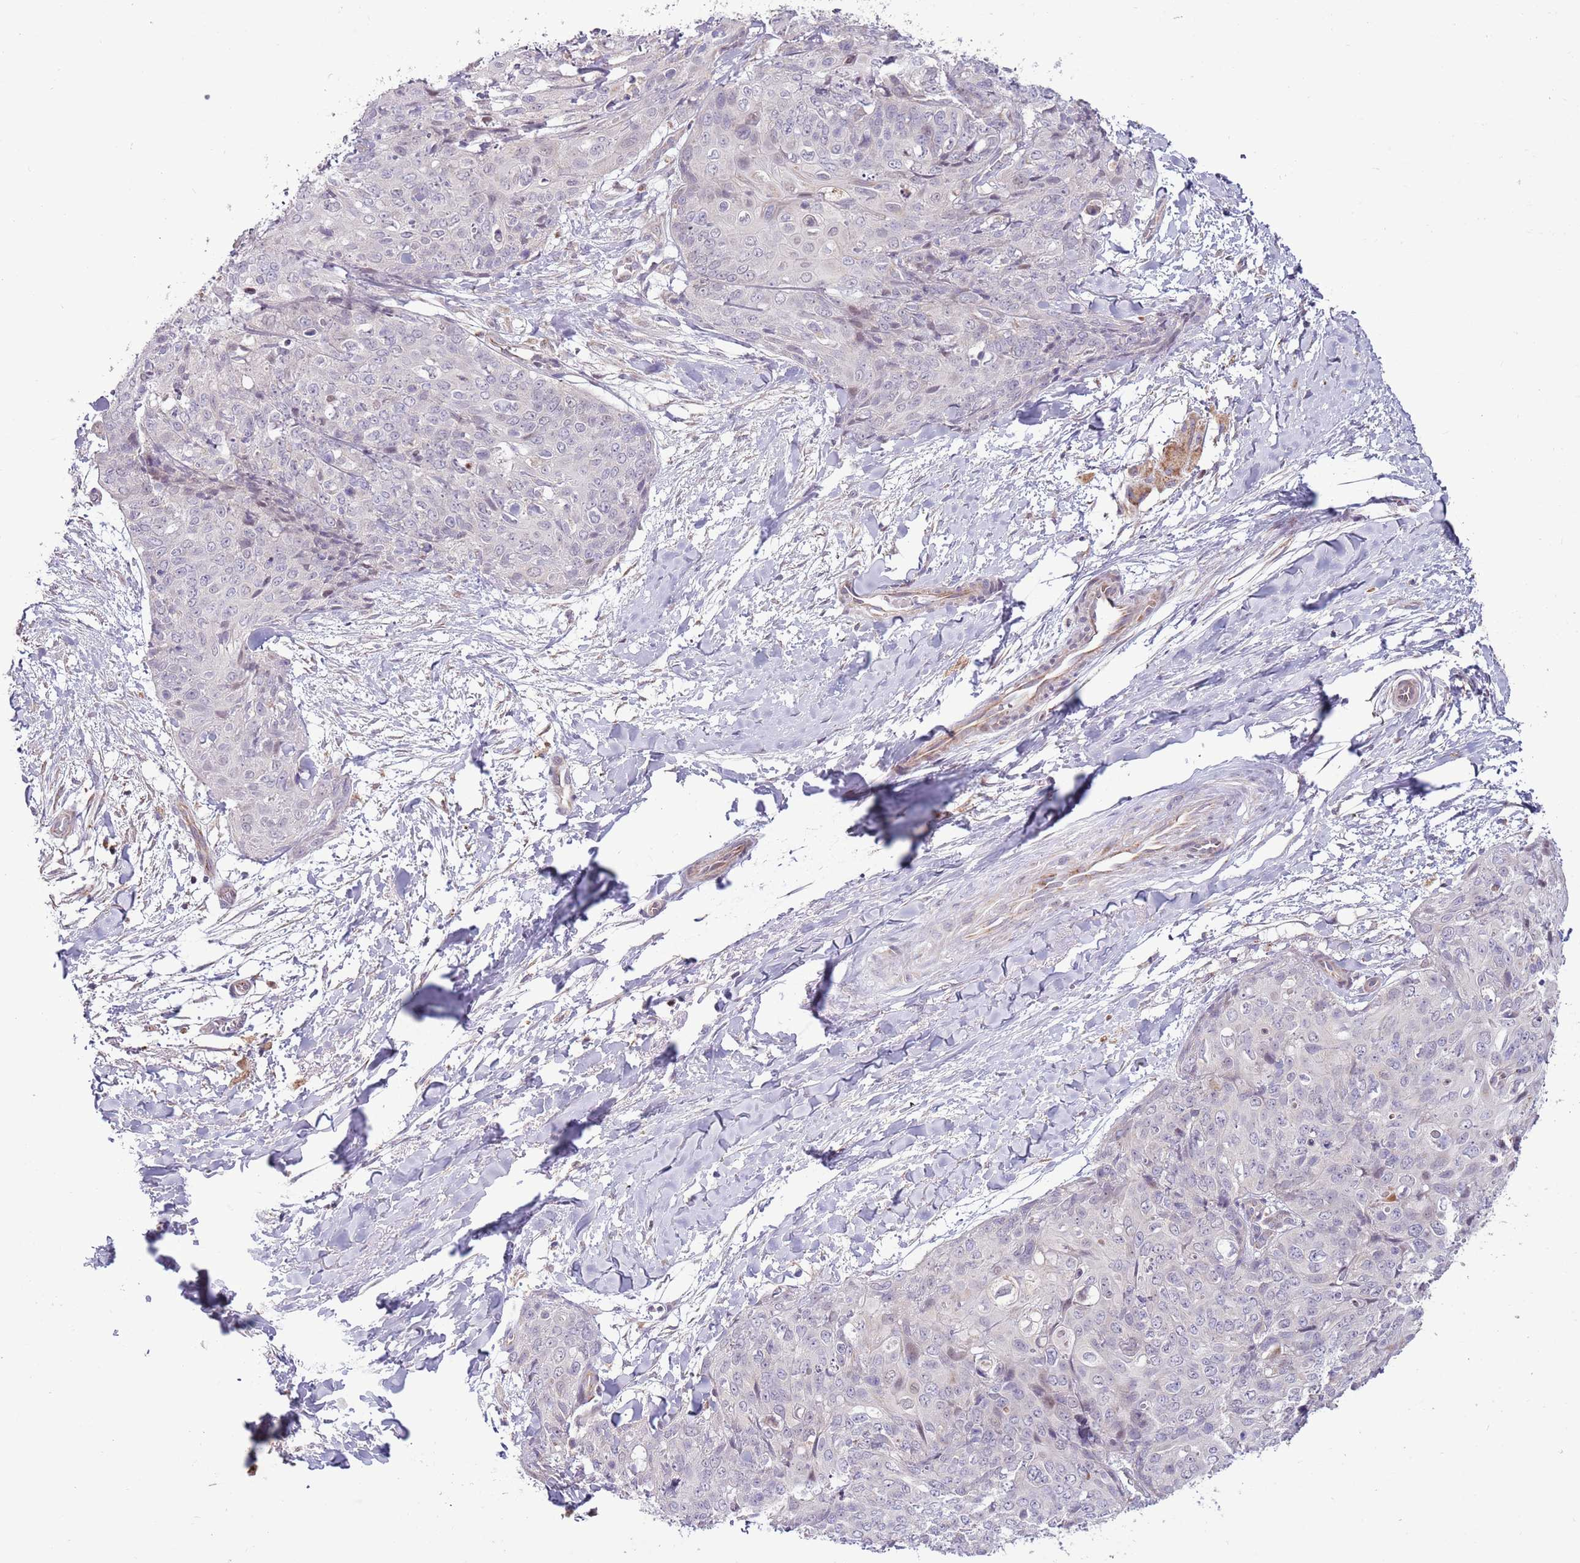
{"staining": {"intensity": "negative", "quantity": "none", "location": "none"}, "tissue": "skin cancer", "cell_type": "Tumor cells", "image_type": "cancer", "snomed": [{"axis": "morphology", "description": "Squamous cell carcinoma, NOS"}, {"axis": "topography", "description": "Skin"}, {"axis": "topography", "description": "Vulva"}], "caption": "Tumor cells are negative for brown protein staining in skin squamous cell carcinoma.", "gene": "MLLT11", "patient": {"sex": "female", "age": 85}}